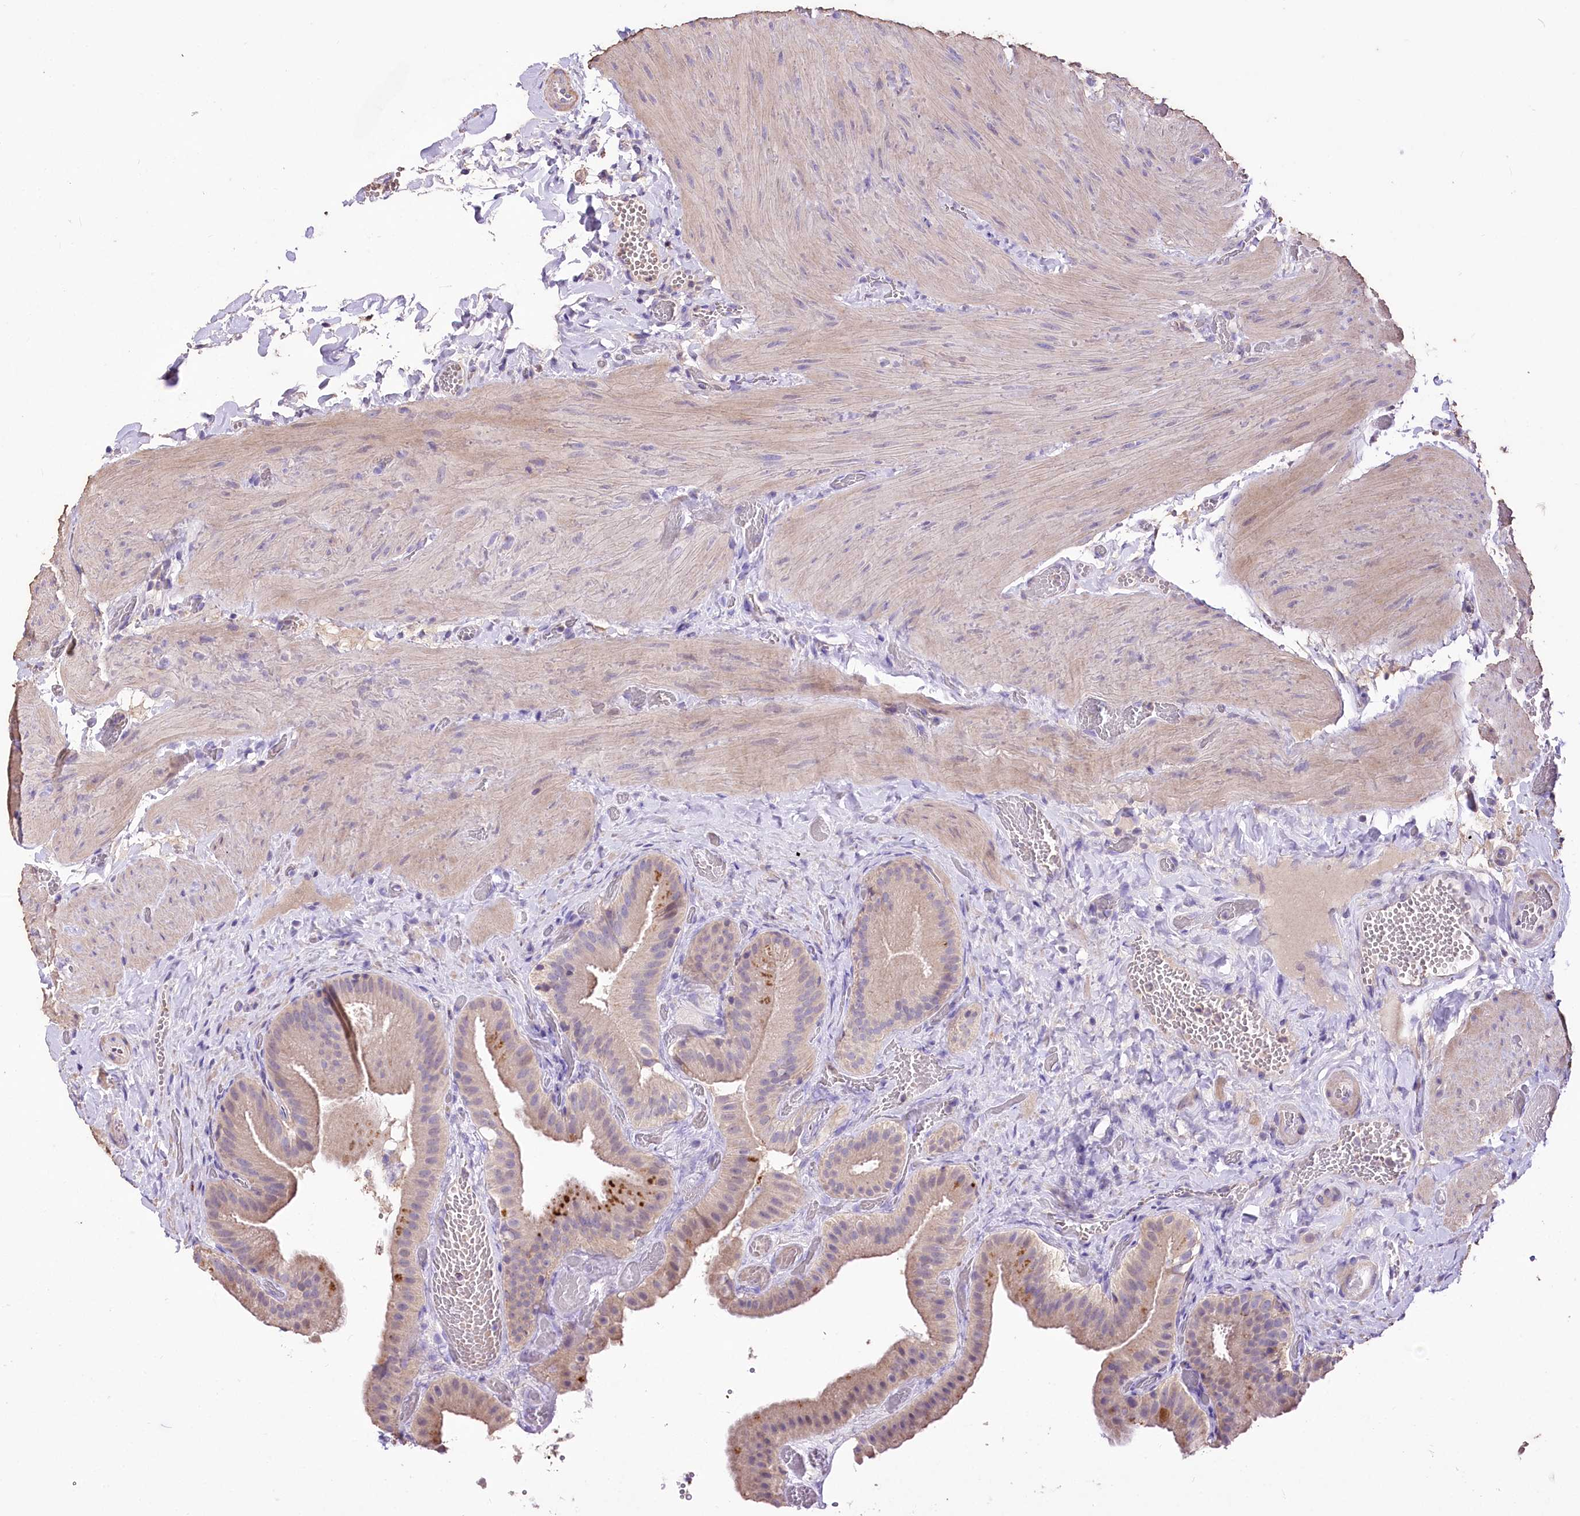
{"staining": {"intensity": "moderate", "quantity": ">75%", "location": "cytoplasmic/membranous"}, "tissue": "gallbladder", "cell_type": "Glandular cells", "image_type": "normal", "snomed": [{"axis": "morphology", "description": "Normal tissue, NOS"}, {"axis": "topography", "description": "Gallbladder"}], "caption": "There is medium levels of moderate cytoplasmic/membranous expression in glandular cells of normal gallbladder, as demonstrated by immunohistochemical staining (brown color).", "gene": "PCYOX1L", "patient": {"sex": "female", "age": 64}}